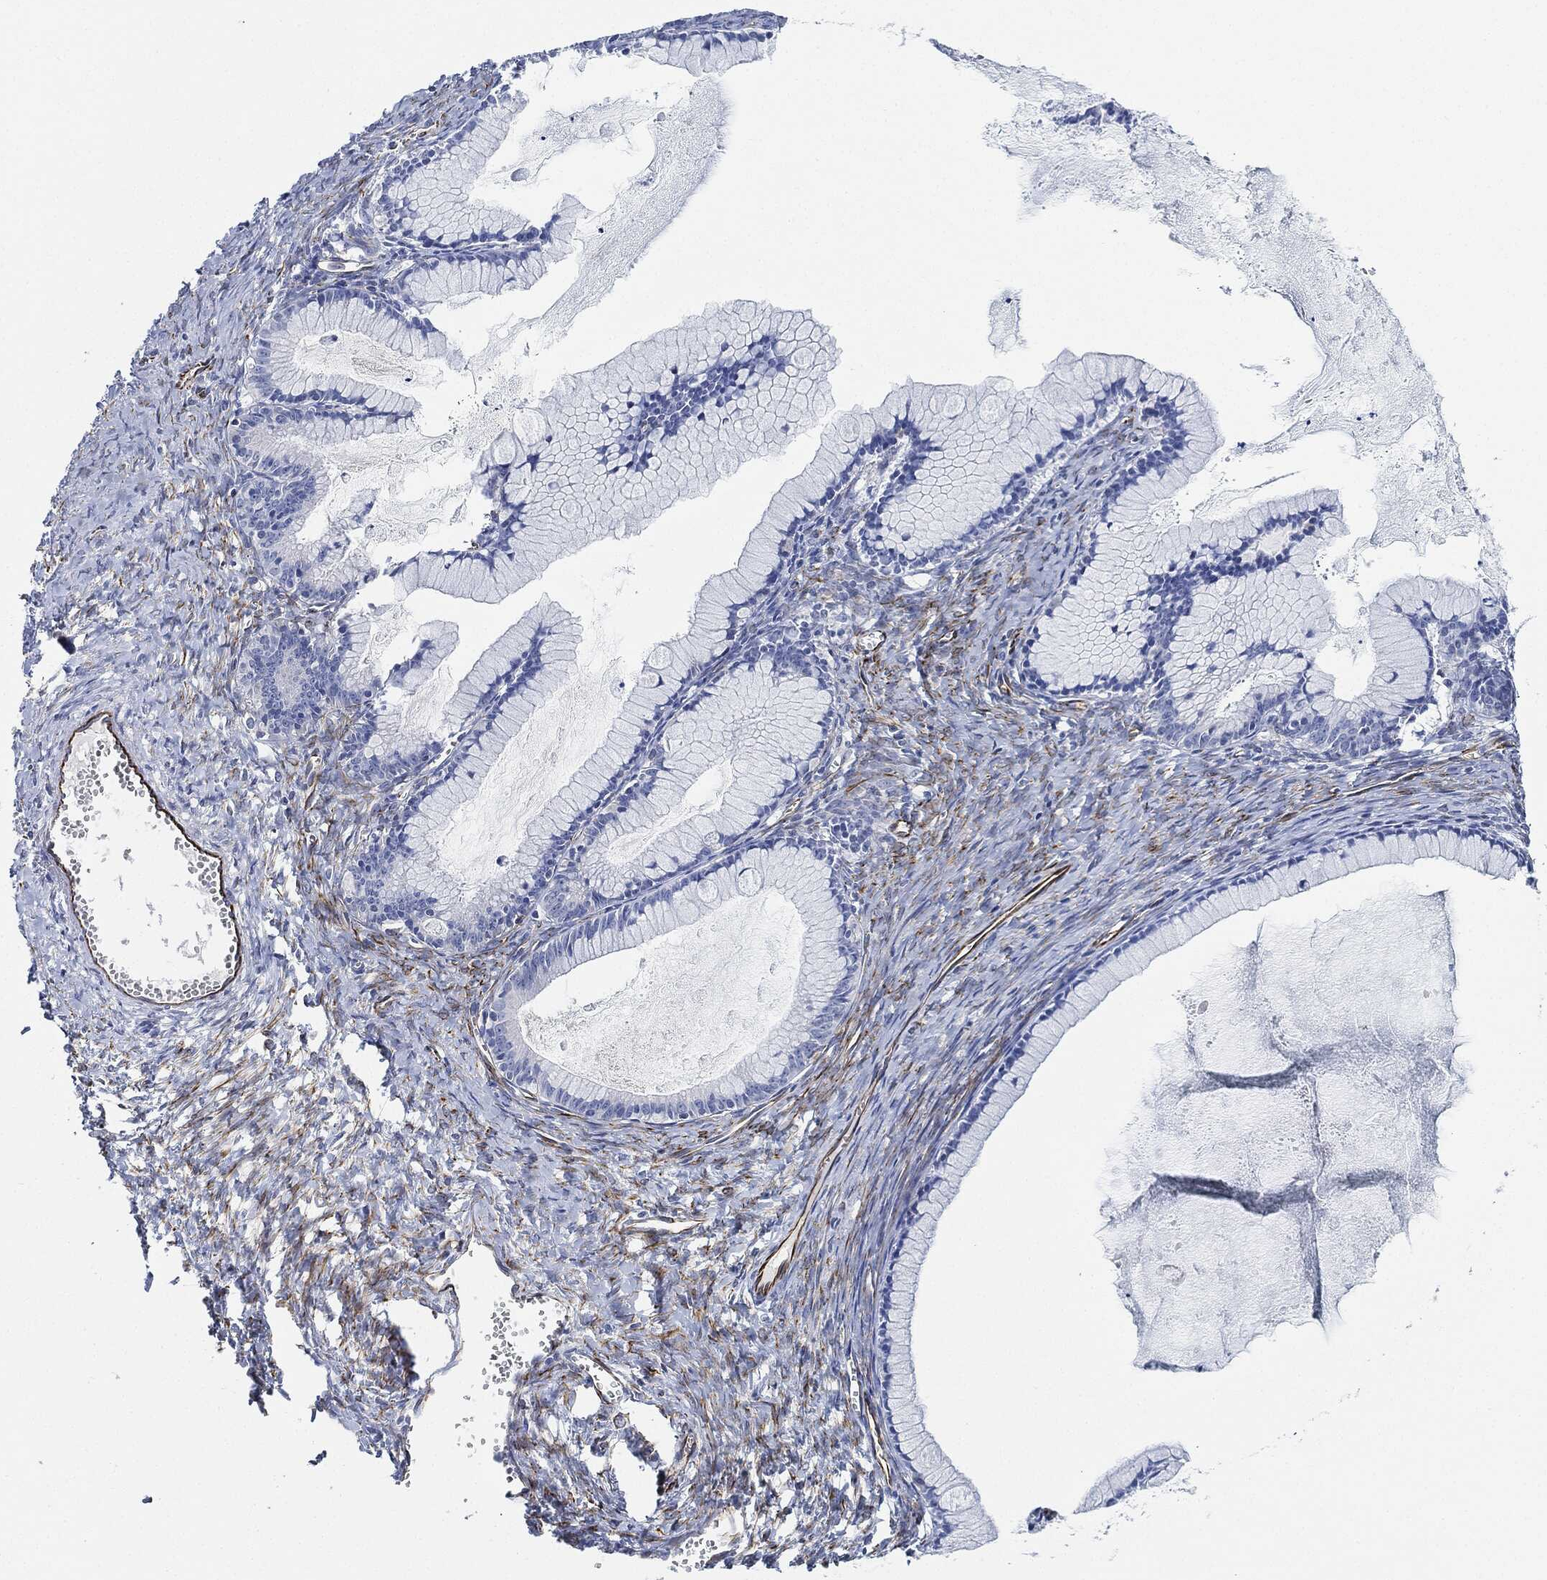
{"staining": {"intensity": "negative", "quantity": "none", "location": "none"}, "tissue": "ovarian cancer", "cell_type": "Tumor cells", "image_type": "cancer", "snomed": [{"axis": "morphology", "description": "Cystadenocarcinoma, mucinous, NOS"}, {"axis": "topography", "description": "Ovary"}], "caption": "Tumor cells show no significant protein staining in ovarian cancer (mucinous cystadenocarcinoma).", "gene": "THSD1", "patient": {"sex": "female", "age": 41}}